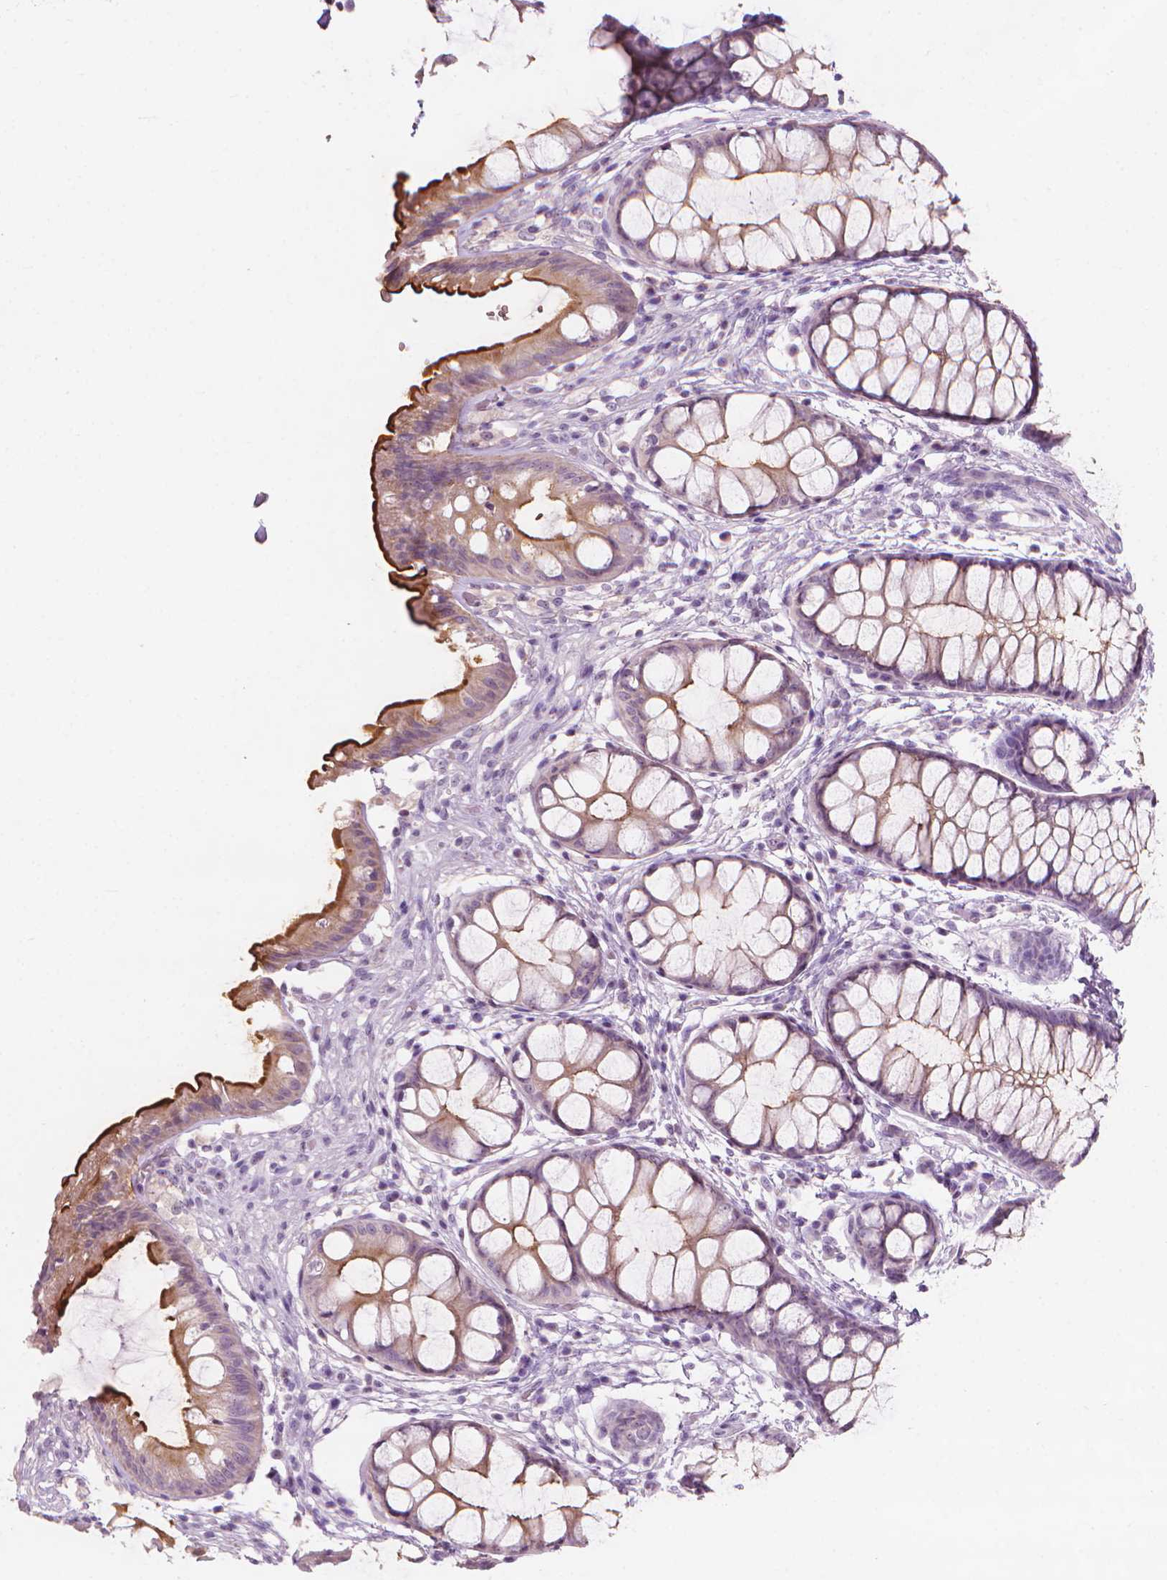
{"staining": {"intensity": "strong", "quantity": "25%-75%", "location": "cytoplasmic/membranous"}, "tissue": "rectum", "cell_type": "Glandular cells", "image_type": "normal", "snomed": [{"axis": "morphology", "description": "Normal tissue, NOS"}, {"axis": "topography", "description": "Rectum"}], "caption": "IHC of unremarkable rectum exhibits high levels of strong cytoplasmic/membranous expression in about 25%-75% of glandular cells.", "gene": "GPRC5A", "patient": {"sex": "female", "age": 62}}